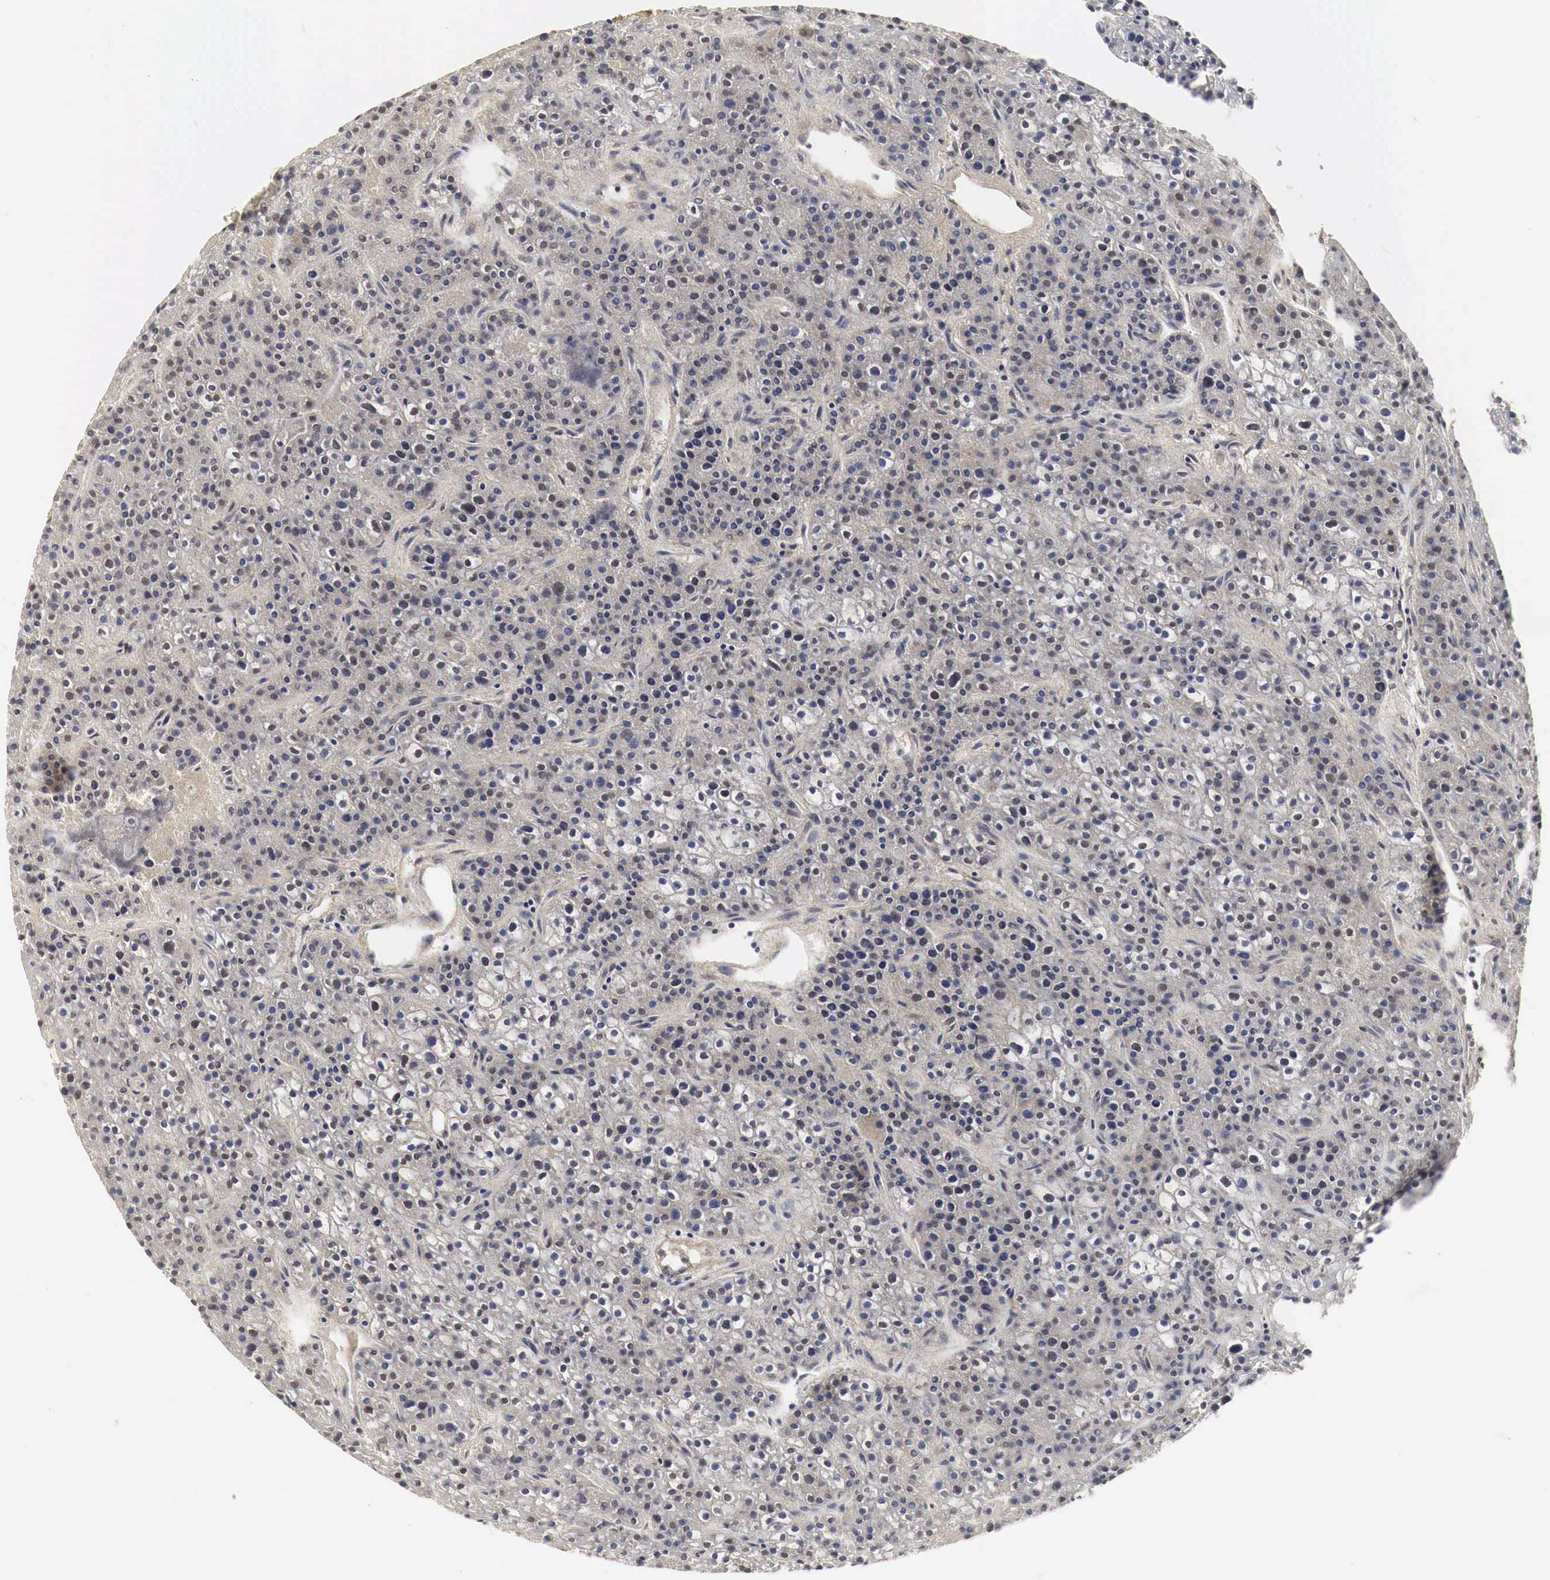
{"staining": {"intensity": "moderate", "quantity": "25%-75%", "location": "nuclear"}, "tissue": "parathyroid gland", "cell_type": "Glandular cells", "image_type": "normal", "snomed": [{"axis": "morphology", "description": "Normal tissue, NOS"}, {"axis": "topography", "description": "Parathyroid gland"}], "caption": "High-power microscopy captured an immunohistochemistry photomicrograph of normal parathyroid gland, revealing moderate nuclear positivity in about 25%-75% of glandular cells.", "gene": "SPIN1", "patient": {"sex": "male", "age": 71}}